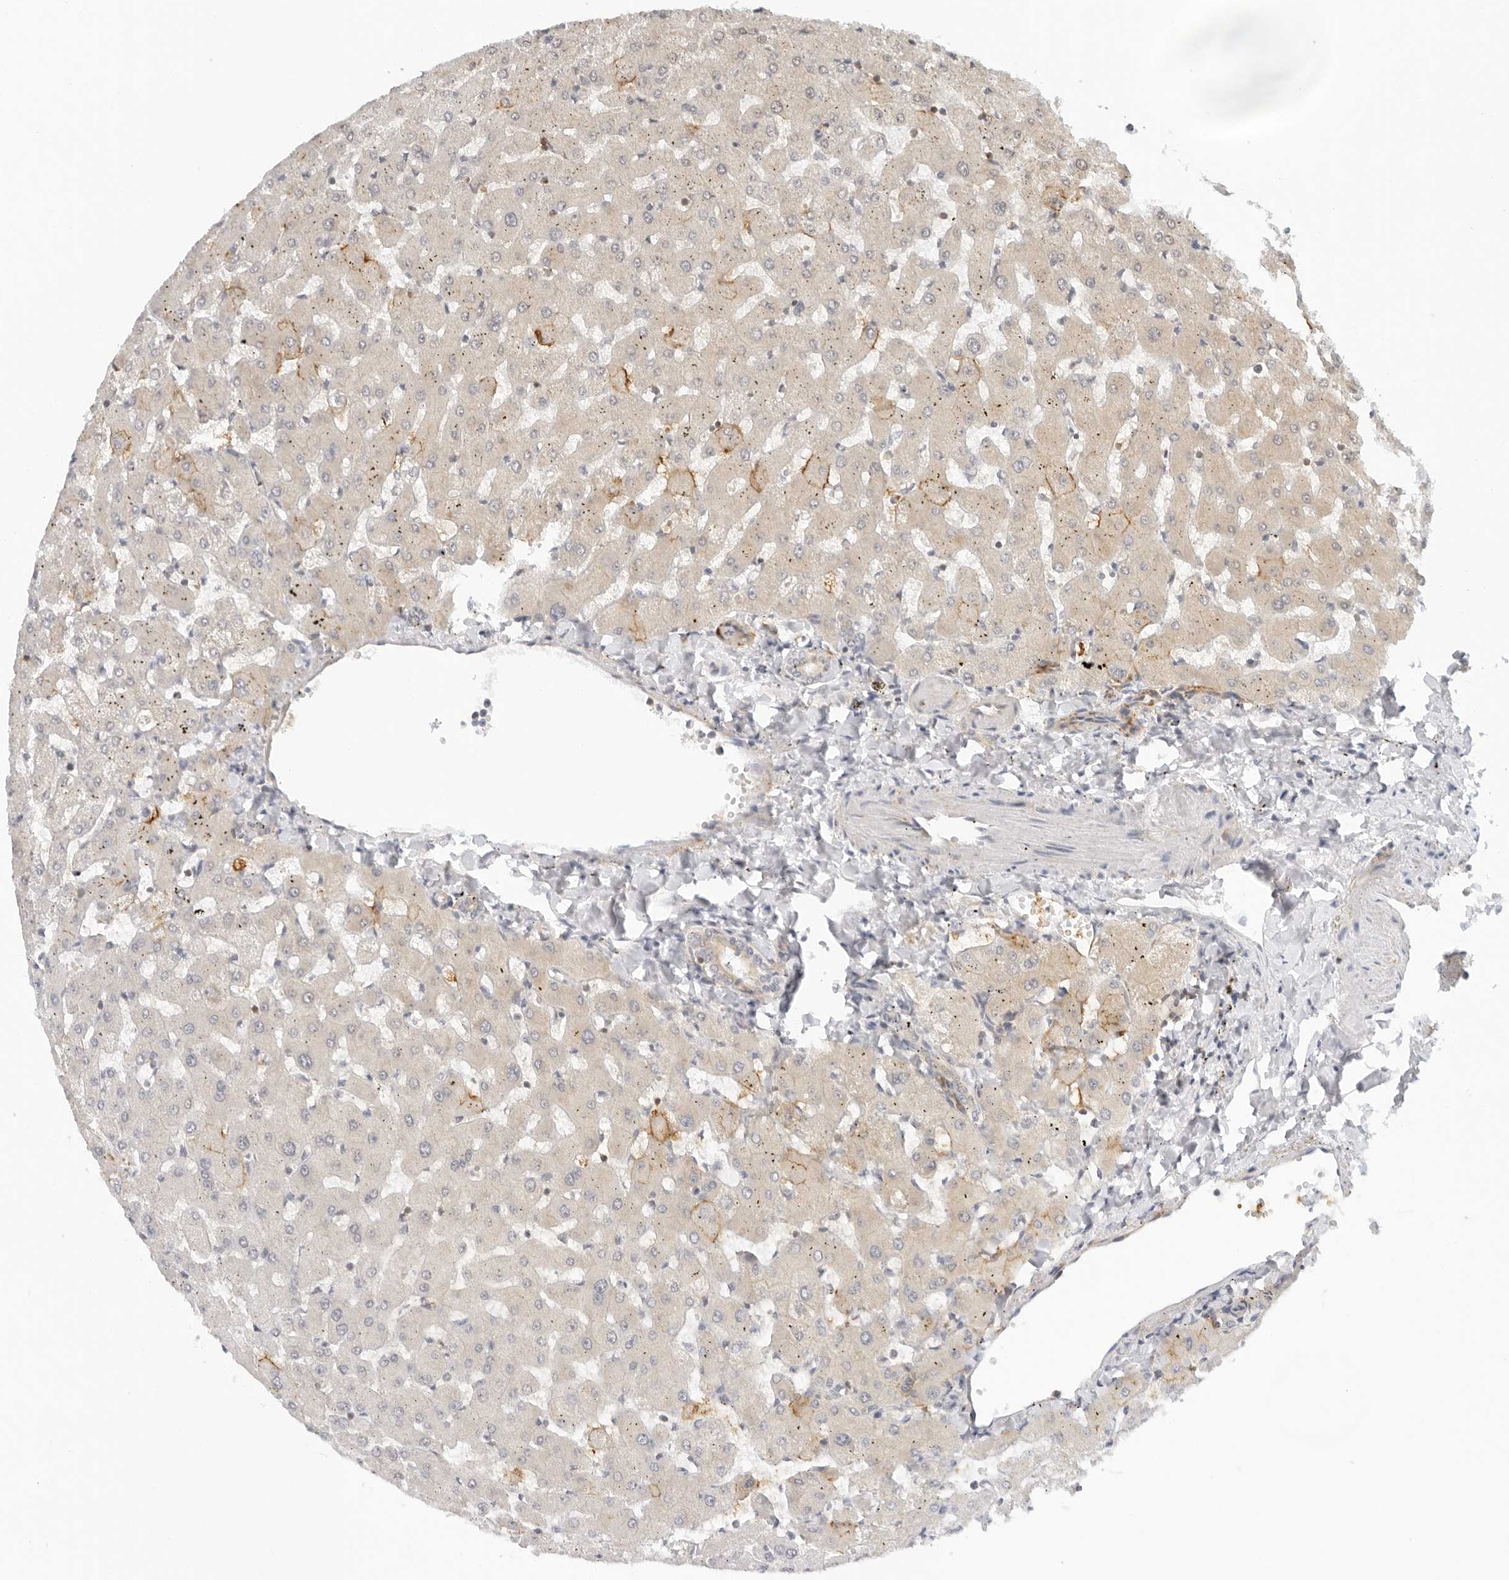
{"staining": {"intensity": "weak", "quantity": "25%-75%", "location": "cytoplasmic/membranous"}, "tissue": "liver", "cell_type": "Cholangiocytes", "image_type": "normal", "snomed": [{"axis": "morphology", "description": "Normal tissue, NOS"}, {"axis": "topography", "description": "Liver"}], "caption": "A brown stain highlights weak cytoplasmic/membranous staining of a protein in cholangiocytes of benign human liver.", "gene": "OSCP1", "patient": {"sex": "female", "age": 63}}